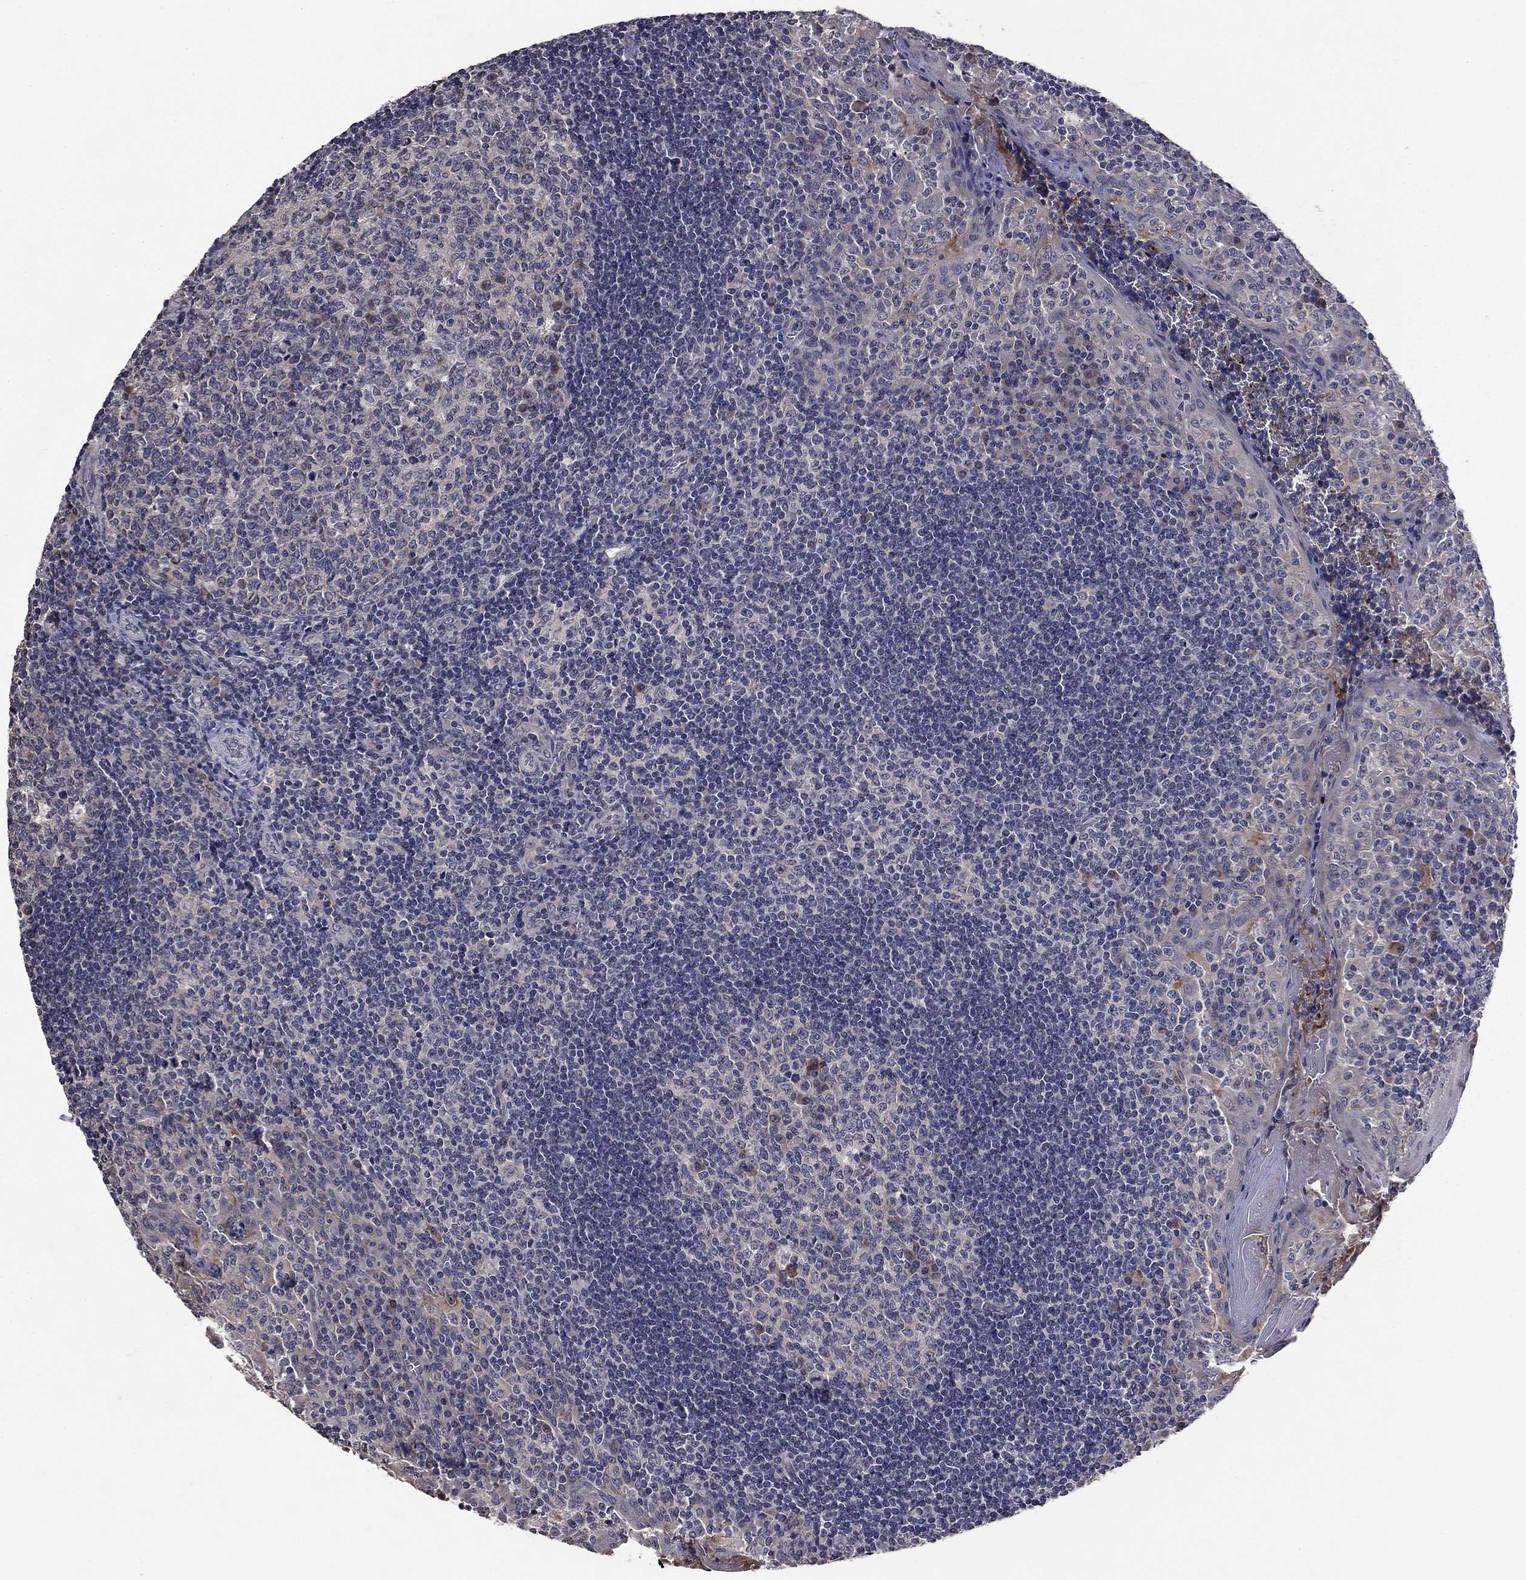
{"staining": {"intensity": "moderate", "quantity": "<25%", "location": "cytoplasmic/membranous"}, "tissue": "tonsil", "cell_type": "Germinal center cells", "image_type": "normal", "snomed": [{"axis": "morphology", "description": "Normal tissue, NOS"}, {"axis": "topography", "description": "Tonsil"}], "caption": "Germinal center cells reveal moderate cytoplasmic/membranous expression in approximately <25% of cells in unremarkable tonsil. The protein of interest is shown in brown color, while the nuclei are stained blue.", "gene": "PROS1", "patient": {"sex": "female", "age": 13}}